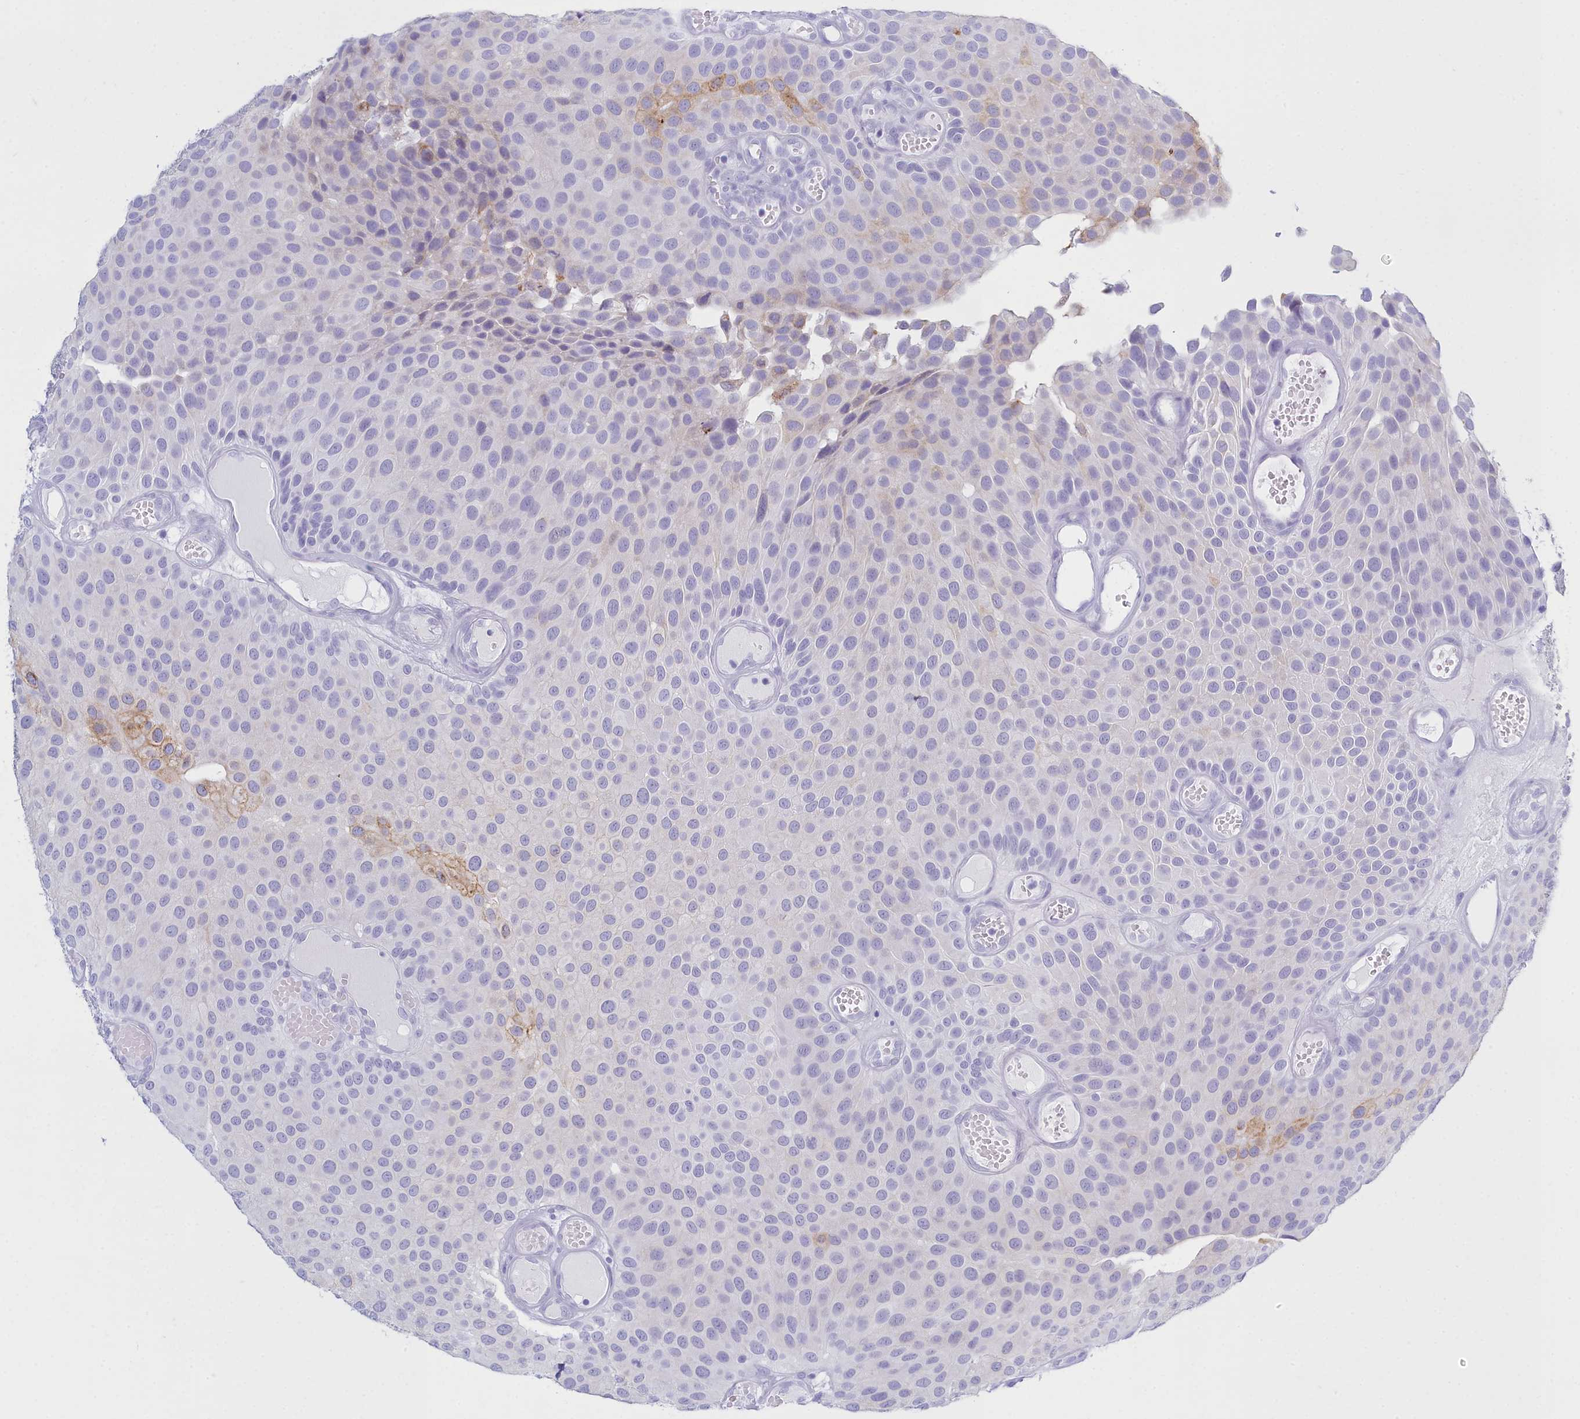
{"staining": {"intensity": "moderate", "quantity": "<25%", "location": "cytoplasmic/membranous"}, "tissue": "urothelial cancer", "cell_type": "Tumor cells", "image_type": "cancer", "snomed": [{"axis": "morphology", "description": "Urothelial carcinoma, Low grade"}, {"axis": "topography", "description": "Urinary bladder"}], "caption": "The photomicrograph shows immunohistochemical staining of urothelial carcinoma (low-grade). There is moderate cytoplasmic/membranous staining is present in approximately <25% of tumor cells.", "gene": "TMEM97", "patient": {"sex": "male", "age": 89}}